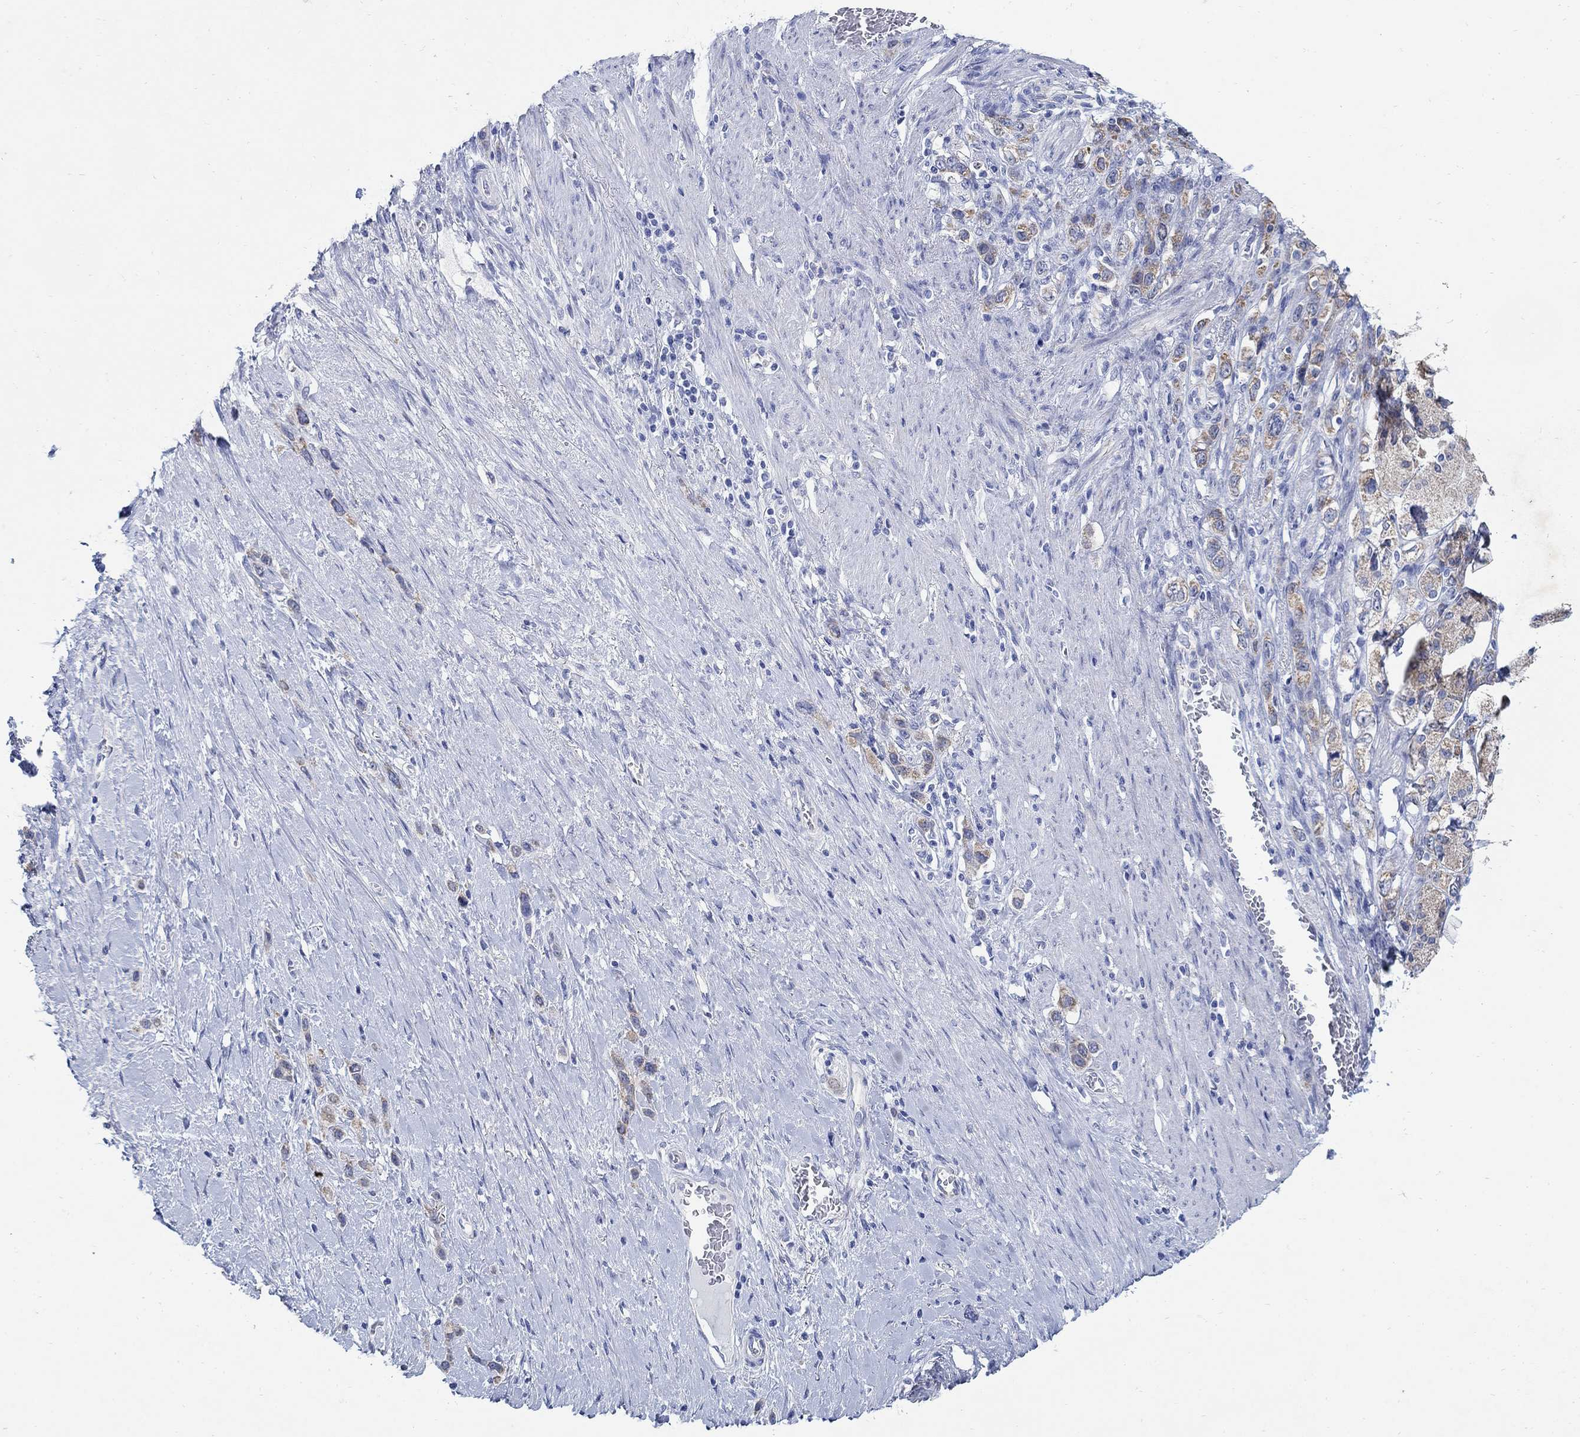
{"staining": {"intensity": "weak", "quantity": ">75%", "location": "cytoplasmic/membranous"}, "tissue": "stomach cancer", "cell_type": "Tumor cells", "image_type": "cancer", "snomed": [{"axis": "morphology", "description": "Normal tissue, NOS"}, {"axis": "morphology", "description": "Adenocarcinoma, NOS"}, {"axis": "morphology", "description": "Adenocarcinoma, High grade"}, {"axis": "topography", "description": "Stomach, upper"}, {"axis": "topography", "description": "Stomach"}], "caption": "Stomach cancer (adenocarcinoma) tissue exhibits weak cytoplasmic/membranous staining in approximately >75% of tumor cells, visualized by immunohistochemistry. The protein is stained brown, and the nuclei are stained in blue (DAB IHC with brightfield microscopy, high magnification).", "gene": "ZDHHC14", "patient": {"sex": "female", "age": 65}}